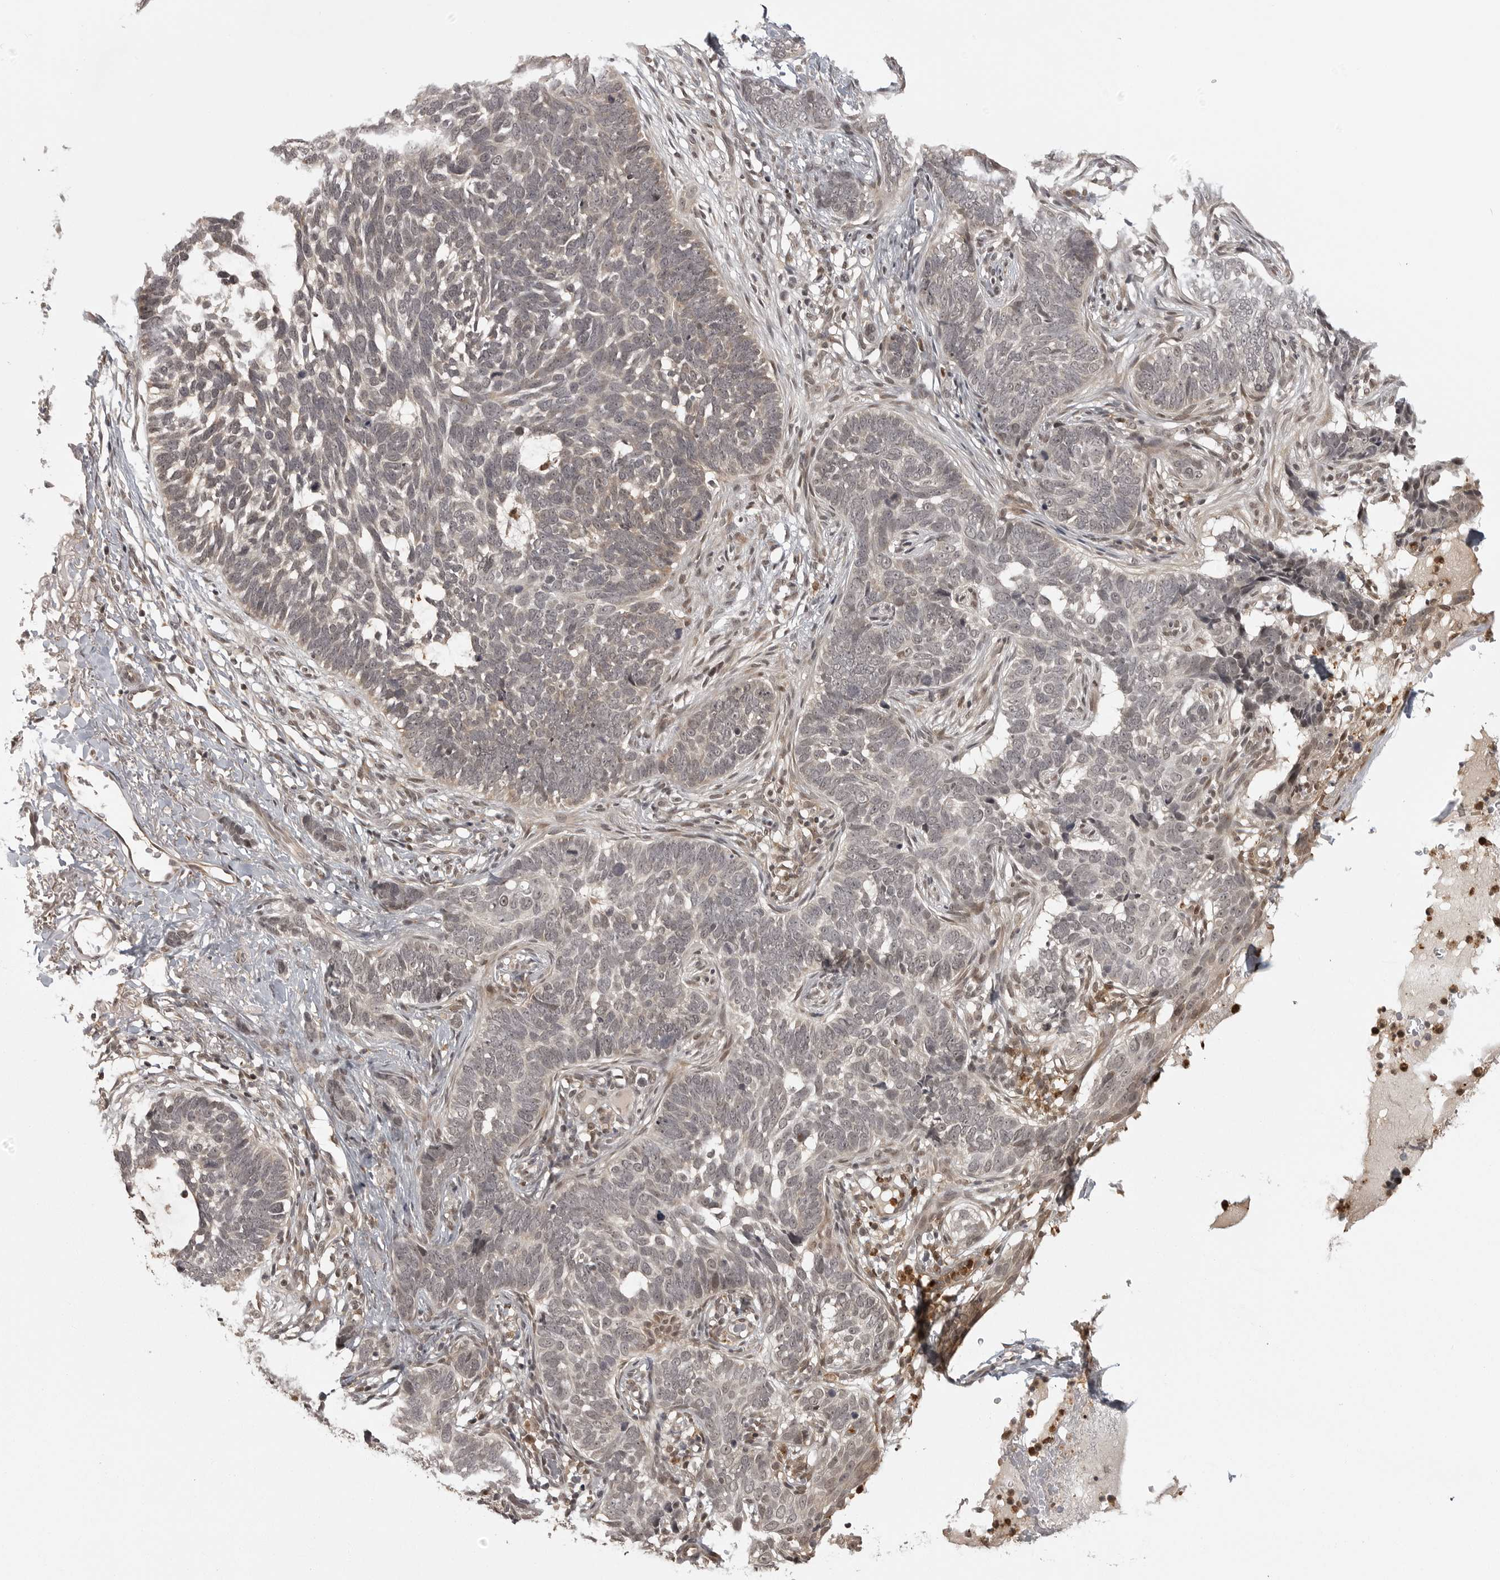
{"staining": {"intensity": "weak", "quantity": "25%-75%", "location": "nuclear"}, "tissue": "skin cancer", "cell_type": "Tumor cells", "image_type": "cancer", "snomed": [{"axis": "morphology", "description": "Normal tissue, NOS"}, {"axis": "morphology", "description": "Basal cell carcinoma"}, {"axis": "topography", "description": "Skin"}], "caption": "Immunohistochemical staining of skin cancer exhibits low levels of weak nuclear protein staining in approximately 25%-75% of tumor cells.", "gene": "PEG3", "patient": {"sex": "male", "age": 77}}